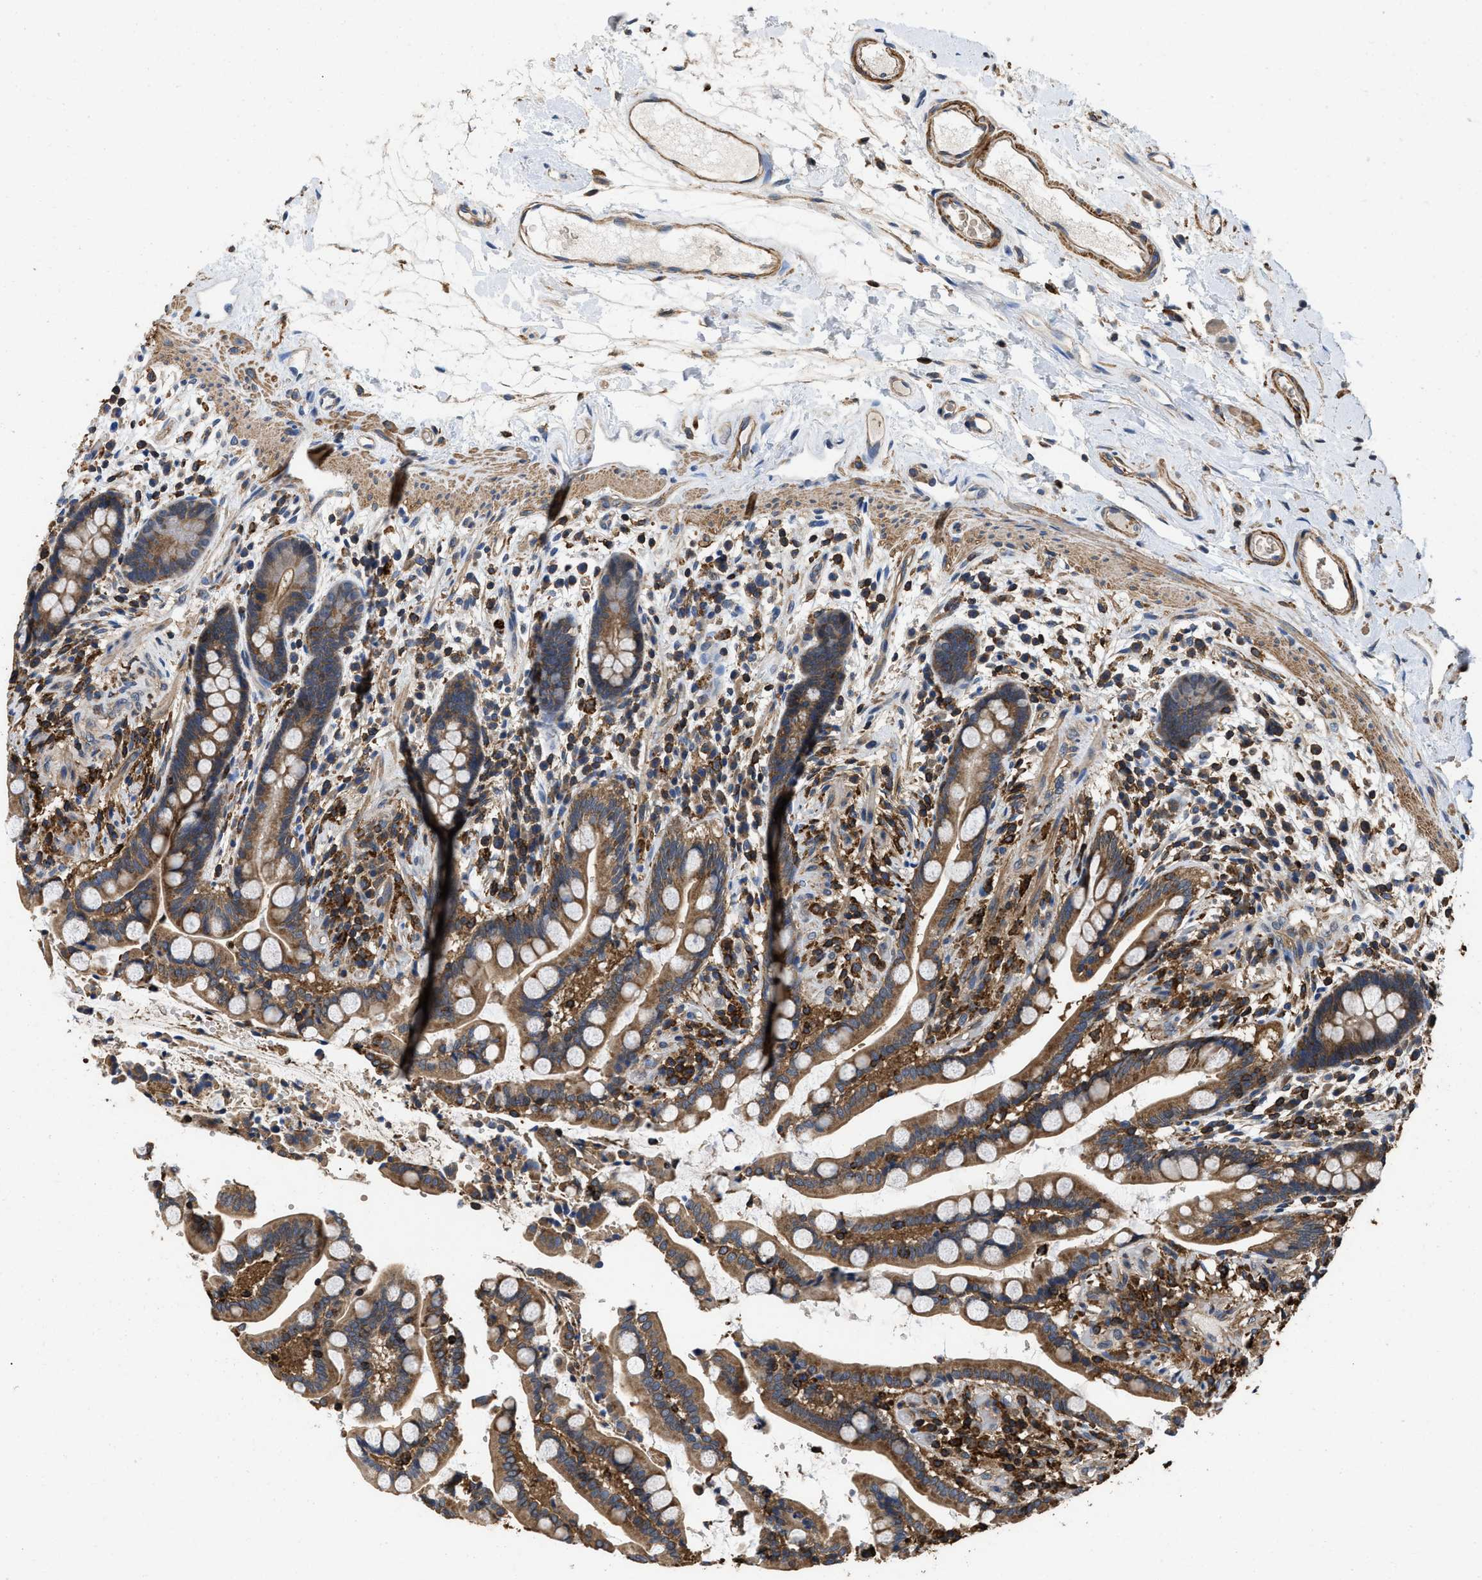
{"staining": {"intensity": "moderate", "quantity": ">75%", "location": "cytoplasmic/membranous"}, "tissue": "colon", "cell_type": "Endothelial cells", "image_type": "normal", "snomed": [{"axis": "morphology", "description": "Normal tissue, NOS"}, {"axis": "topography", "description": "Colon"}], "caption": "IHC of normal colon exhibits medium levels of moderate cytoplasmic/membranous expression in about >75% of endothelial cells. (Stains: DAB (3,3'-diaminobenzidine) in brown, nuclei in blue, Microscopy: brightfield microscopy at high magnification).", "gene": "LINGO2", "patient": {"sex": "male", "age": 73}}